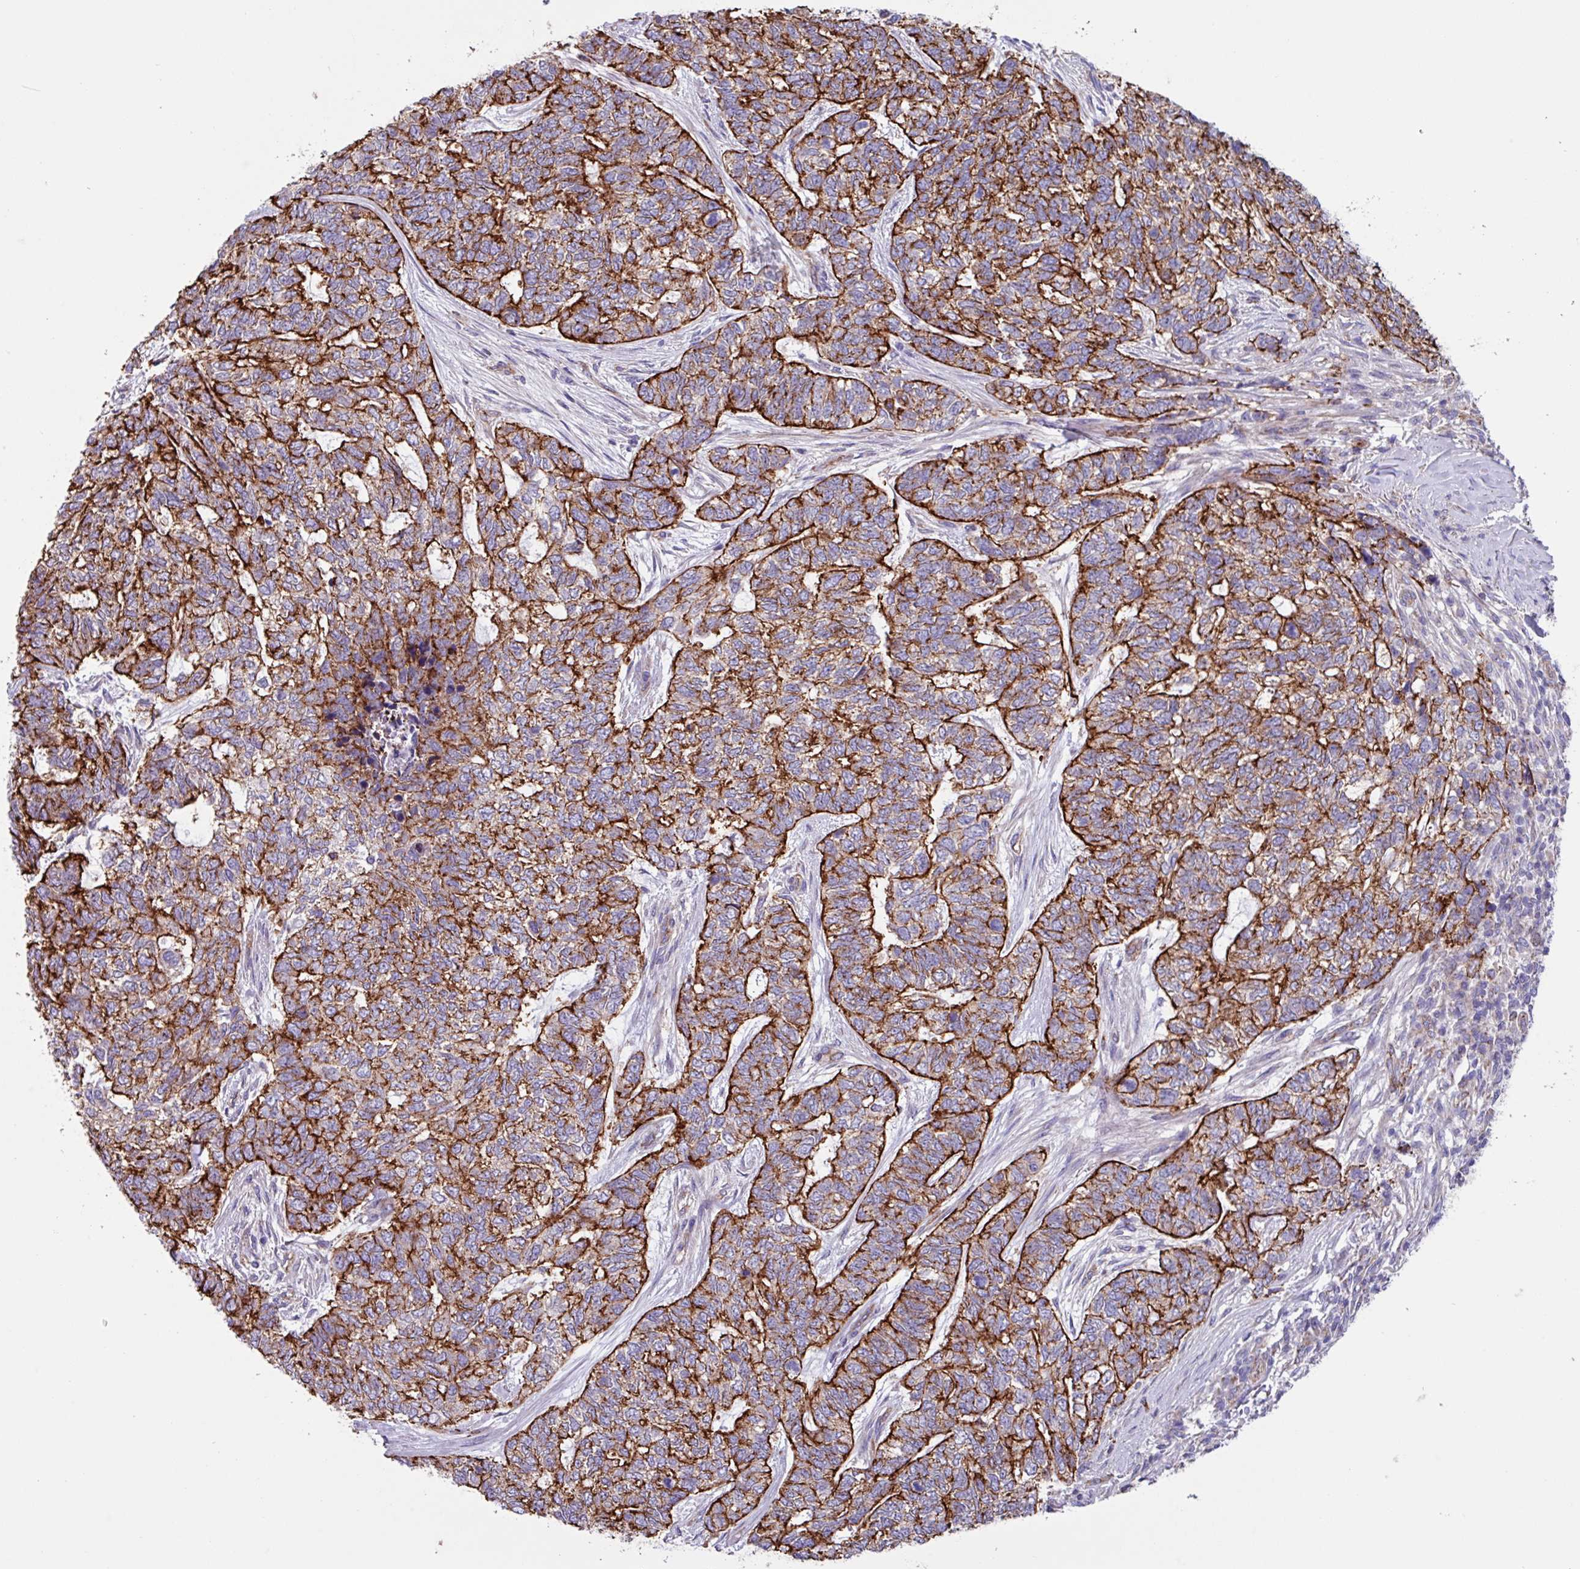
{"staining": {"intensity": "strong", "quantity": ">75%", "location": "cytoplasmic/membranous"}, "tissue": "skin cancer", "cell_type": "Tumor cells", "image_type": "cancer", "snomed": [{"axis": "morphology", "description": "Basal cell carcinoma"}, {"axis": "topography", "description": "Skin"}], "caption": "Immunohistochemical staining of basal cell carcinoma (skin) demonstrates high levels of strong cytoplasmic/membranous protein expression in about >75% of tumor cells.", "gene": "OTULIN", "patient": {"sex": "female", "age": 65}}